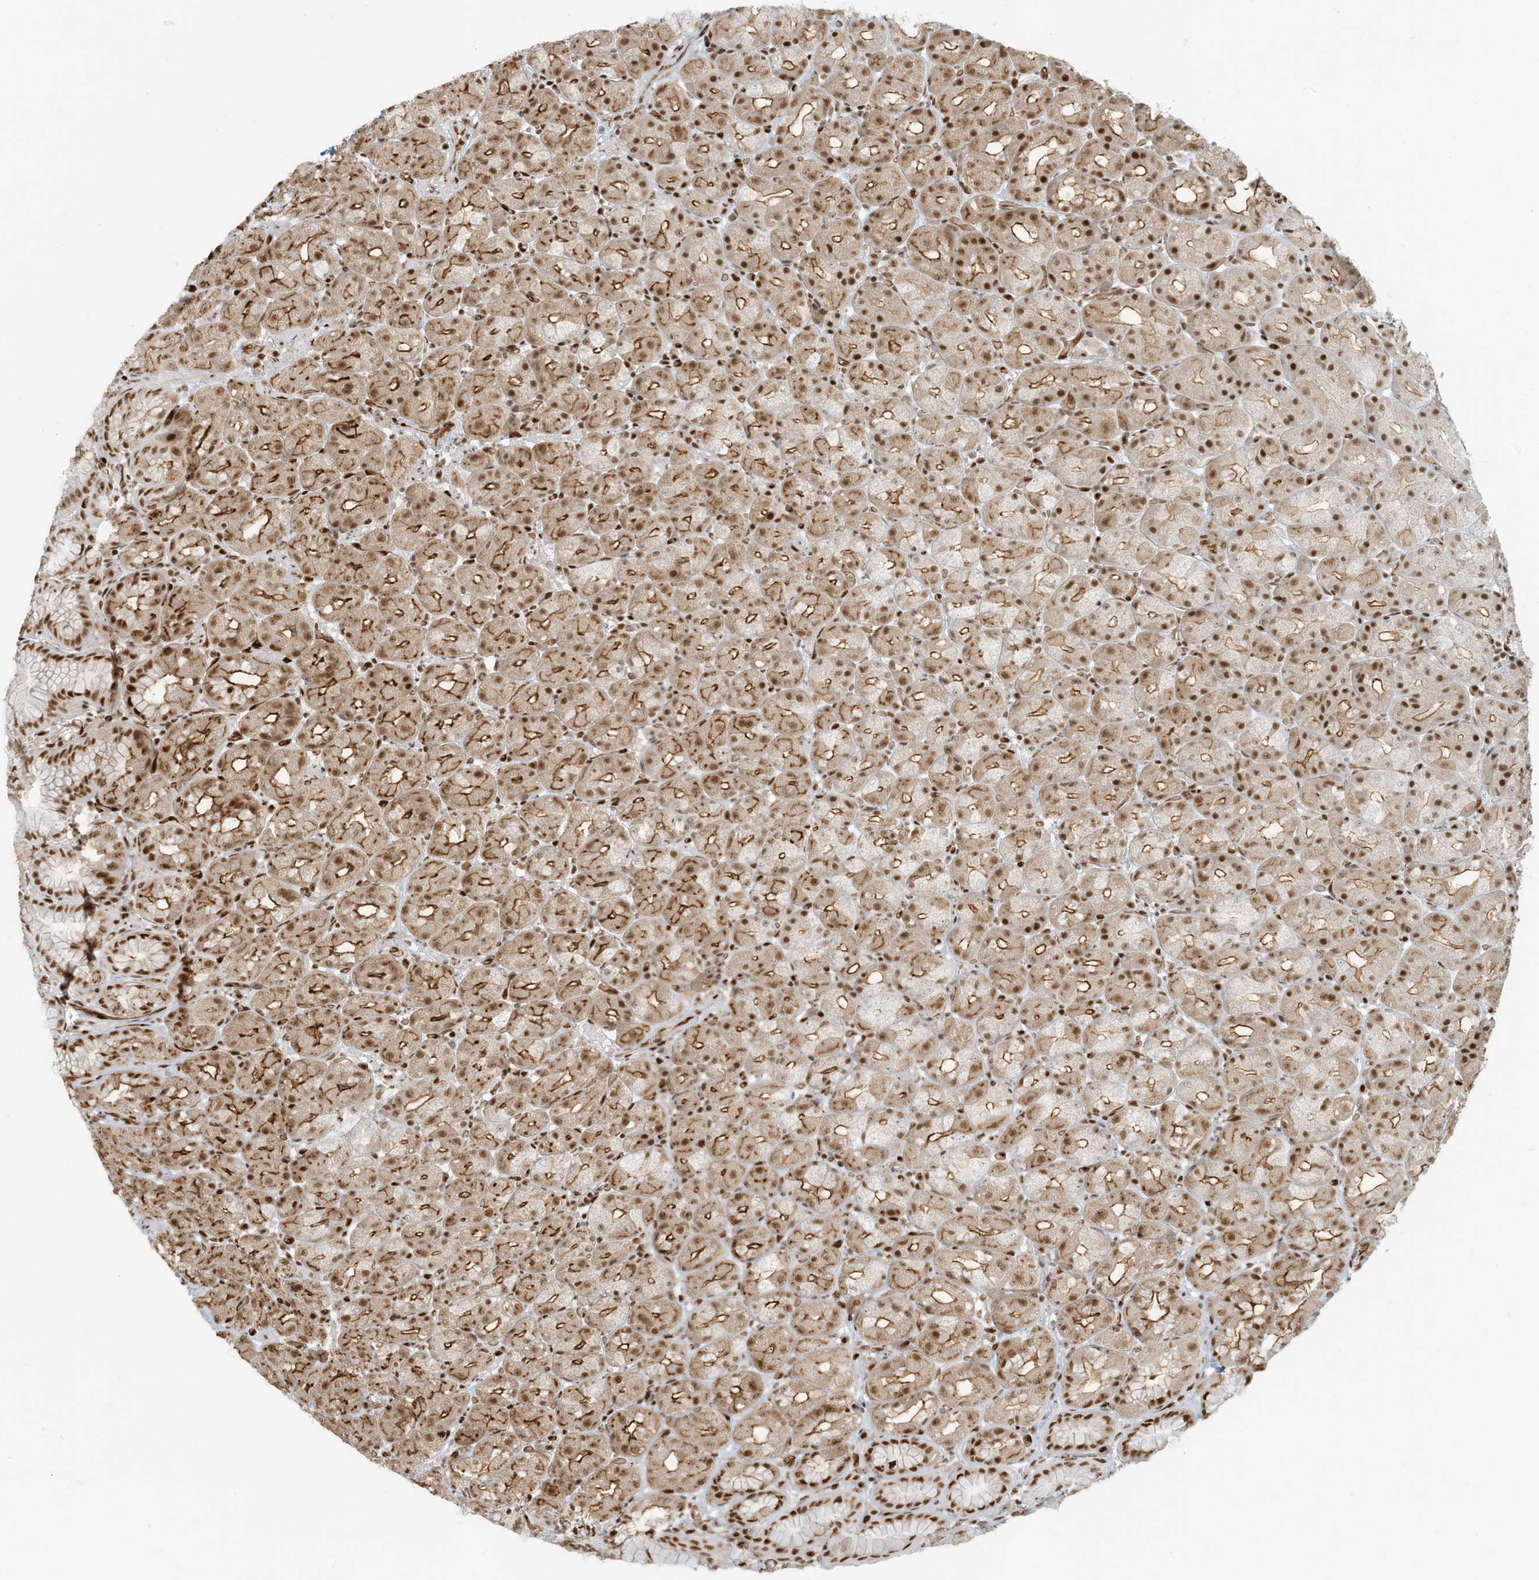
{"staining": {"intensity": "moderate", "quantity": ">75%", "location": "cytoplasmic/membranous,nuclear"}, "tissue": "stomach", "cell_type": "Glandular cells", "image_type": "normal", "snomed": [{"axis": "morphology", "description": "Normal tissue, NOS"}, {"axis": "topography", "description": "Stomach, upper"}], "caption": "A high-resolution photomicrograph shows immunohistochemistry staining of unremarkable stomach, which displays moderate cytoplasmic/membranous,nuclear staining in approximately >75% of glandular cells.", "gene": "CKS1B", "patient": {"sex": "male", "age": 68}}